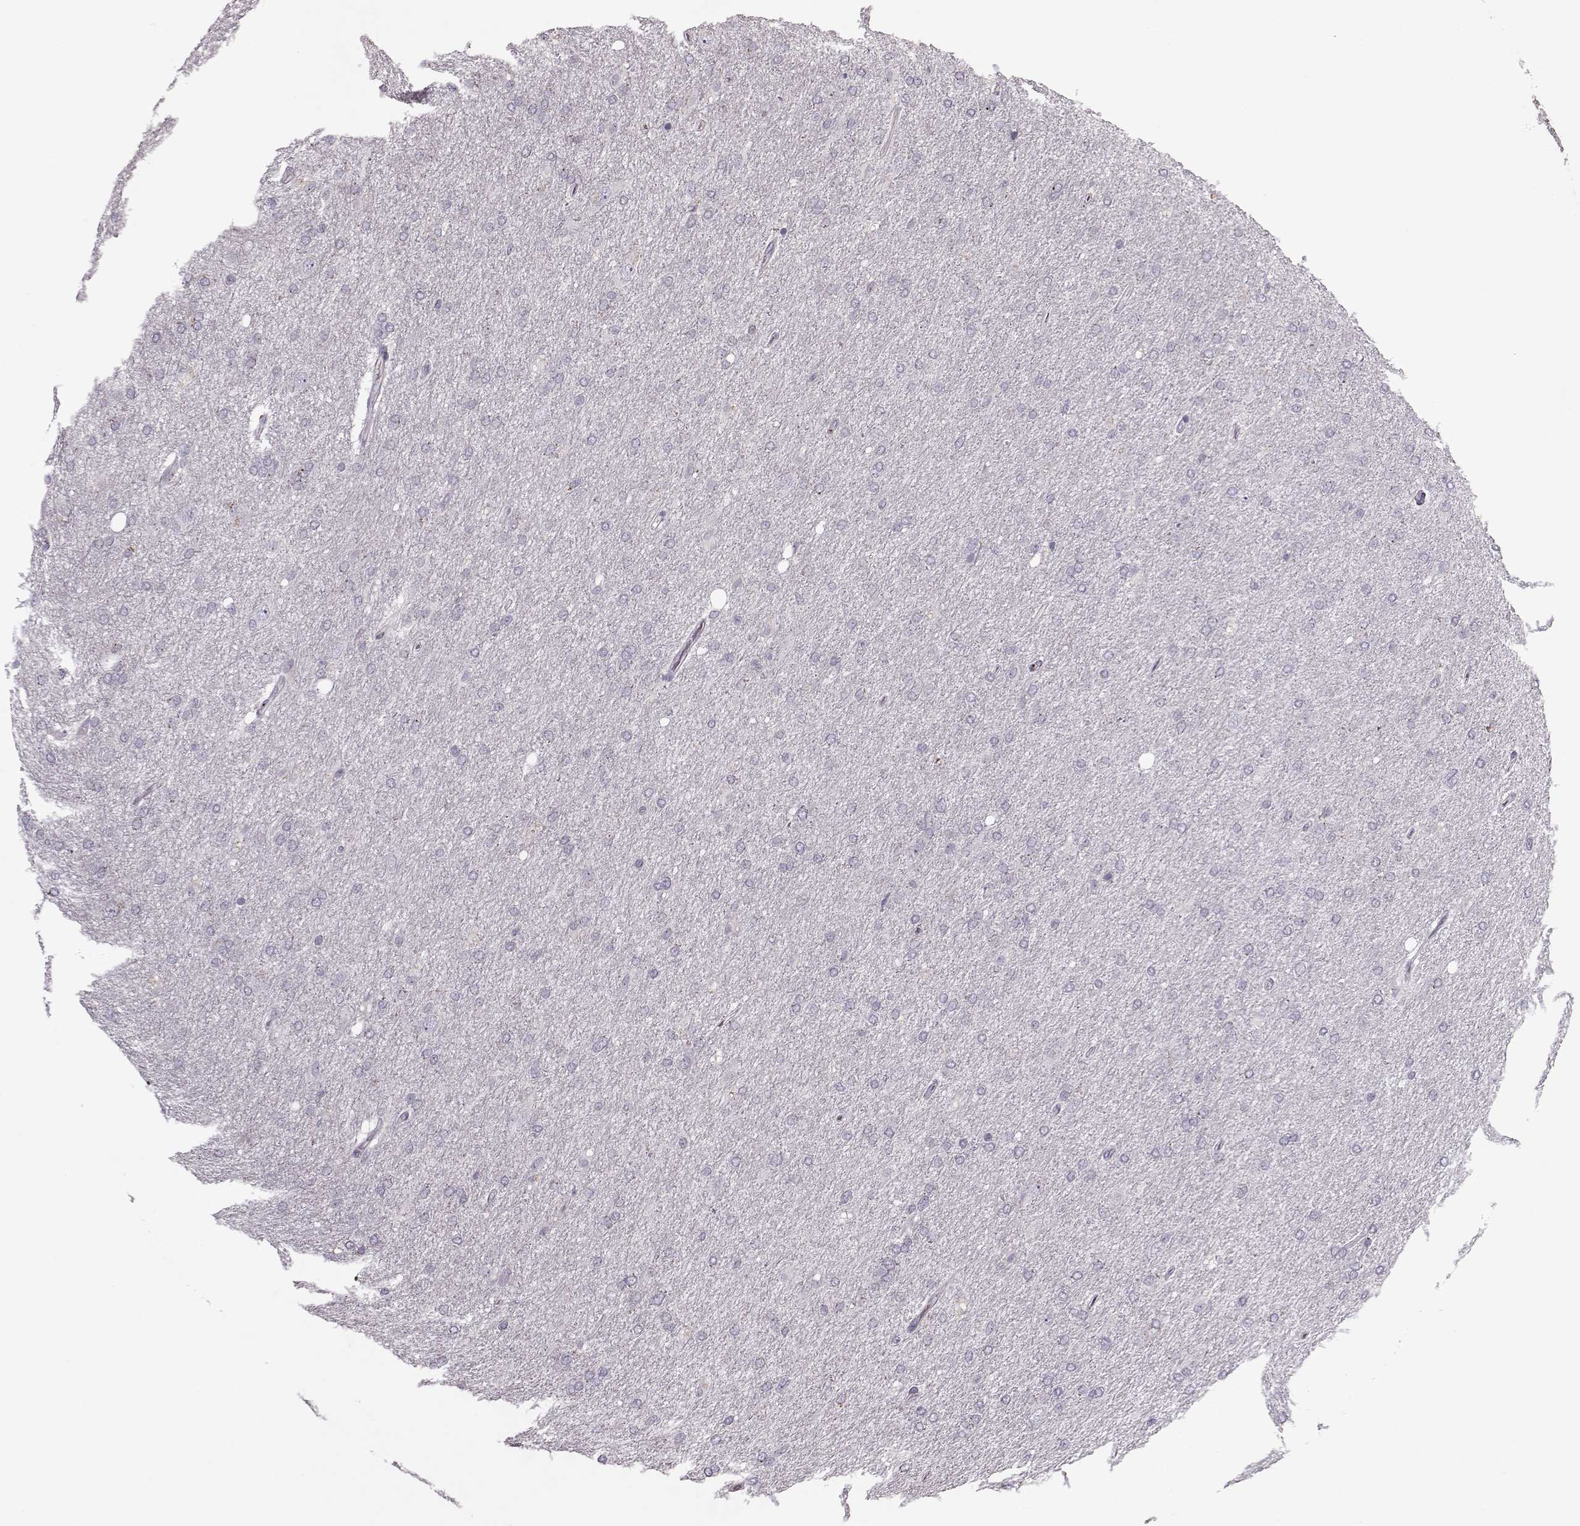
{"staining": {"intensity": "negative", "quantity": "none", "location": "none"}, "tissue": "glioma", "cell_type": "Tumor cells", "image_type": "cancer", "snomed": [{"axis": "morphology", "description": "Glioma, malignant, High grade"}, {"axis": "topography", "description": "Cerebral cortex"}], "caption": "High magnification brightfield microscopy of malignant high-grade glioma stained with DAB (brown) and counterstained with hematoxylin (blue): tumor cells show no significant staining. (Stains: DAB immunohistochemistry (IHC) with hematoxylin counter stain, Microscopy: brightfield microscopy at high magnification).", "gene": "ACOT11", "patient": {"sex": "male", "age": 70}}